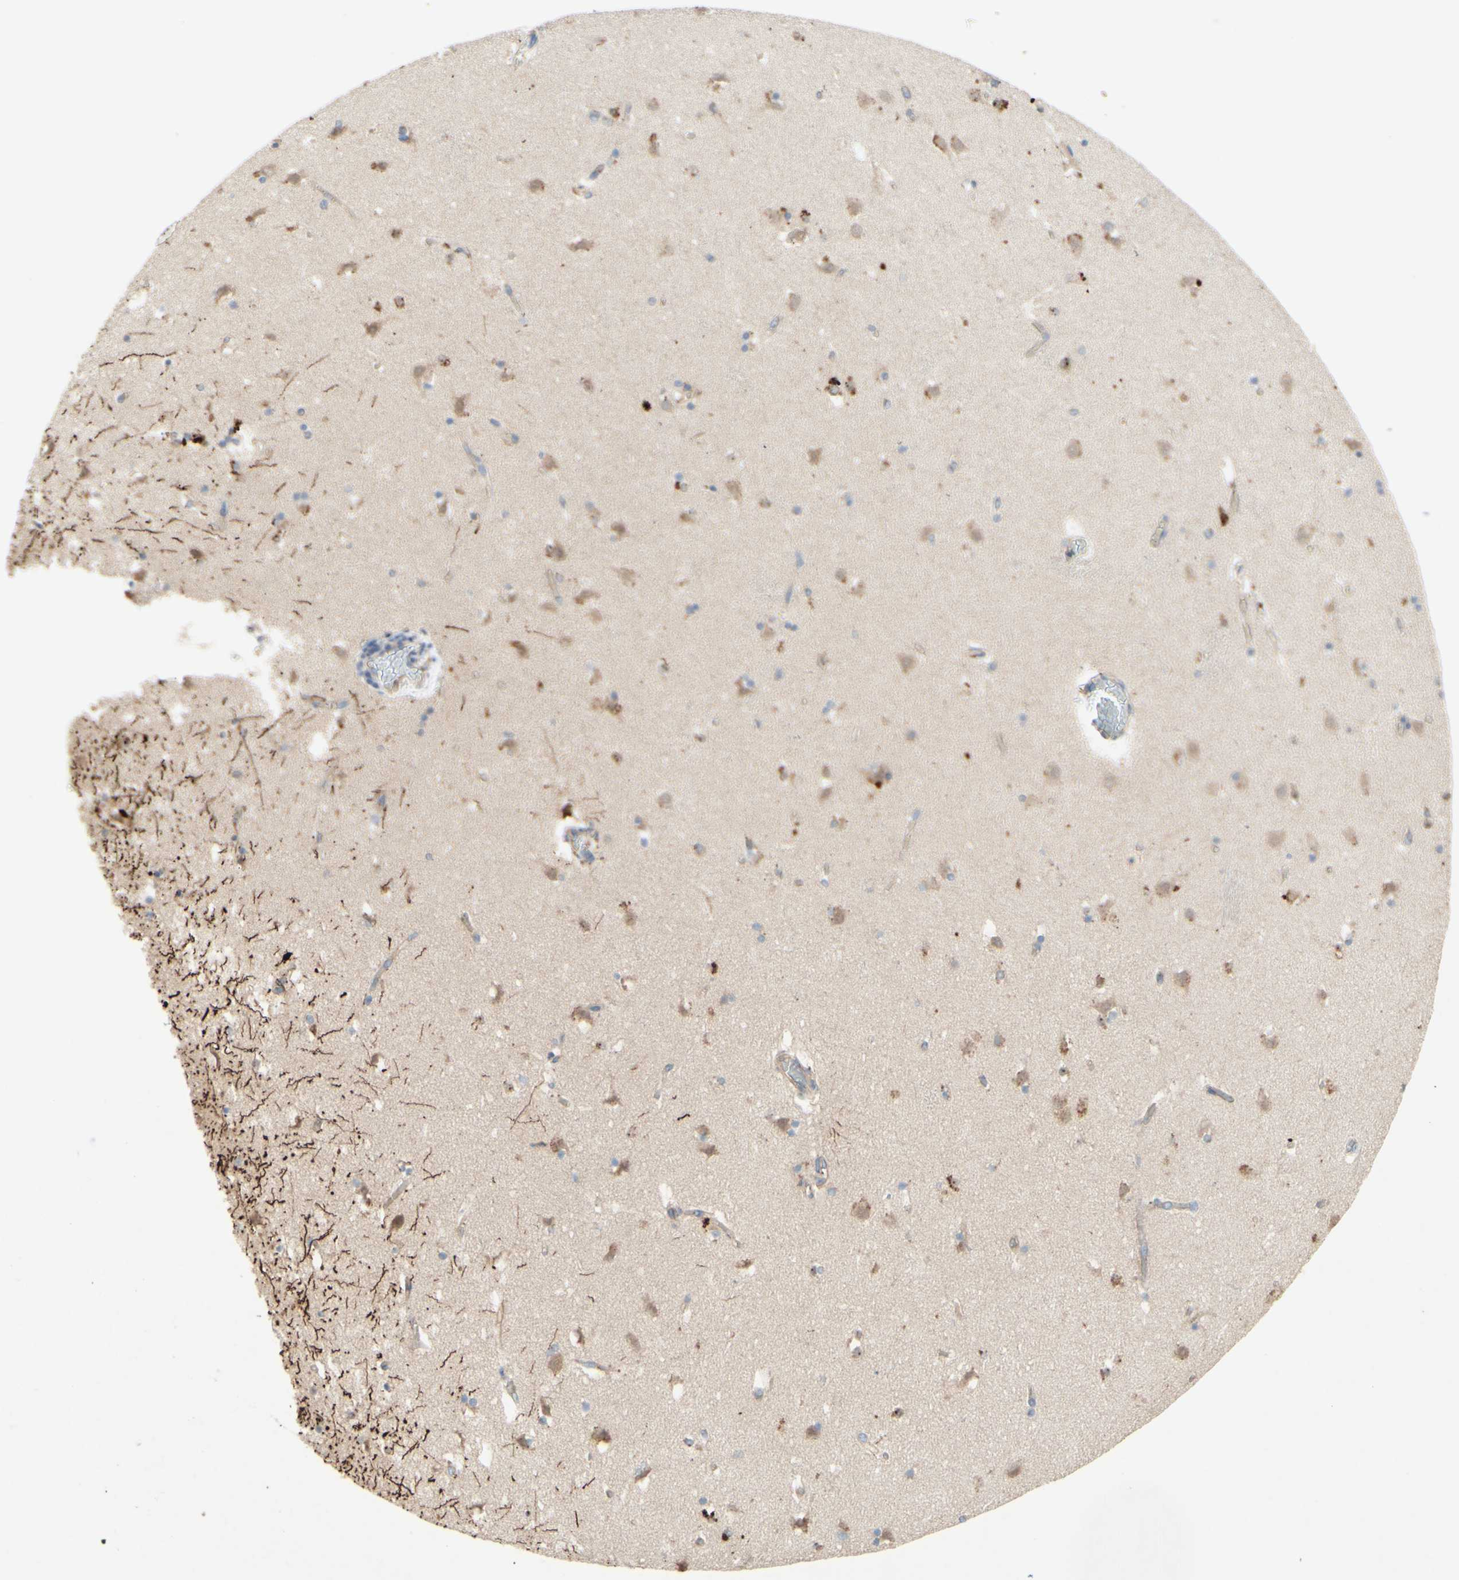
{"staining": {"intensity": "weak", "quantity": "25%-75%", "location": "cytoplasmic/membranous"}, "tissue": "caudate", "cell_type": "Glial cells", "image_type": "normal", "snomed": [{"axis": "morphology", "description": "Normal tissue, NOS"}, {"axis": "topography", "description": "Lateral ventricle wall"}], "caption": "Unremarkable caudate displays weak cytoplasmic/membranous staining in about 25%-75% of glial cells, visualized by immunohistochemistry.", "gene": "MTM1", "patient": {"sex": "male", "age": 45}}